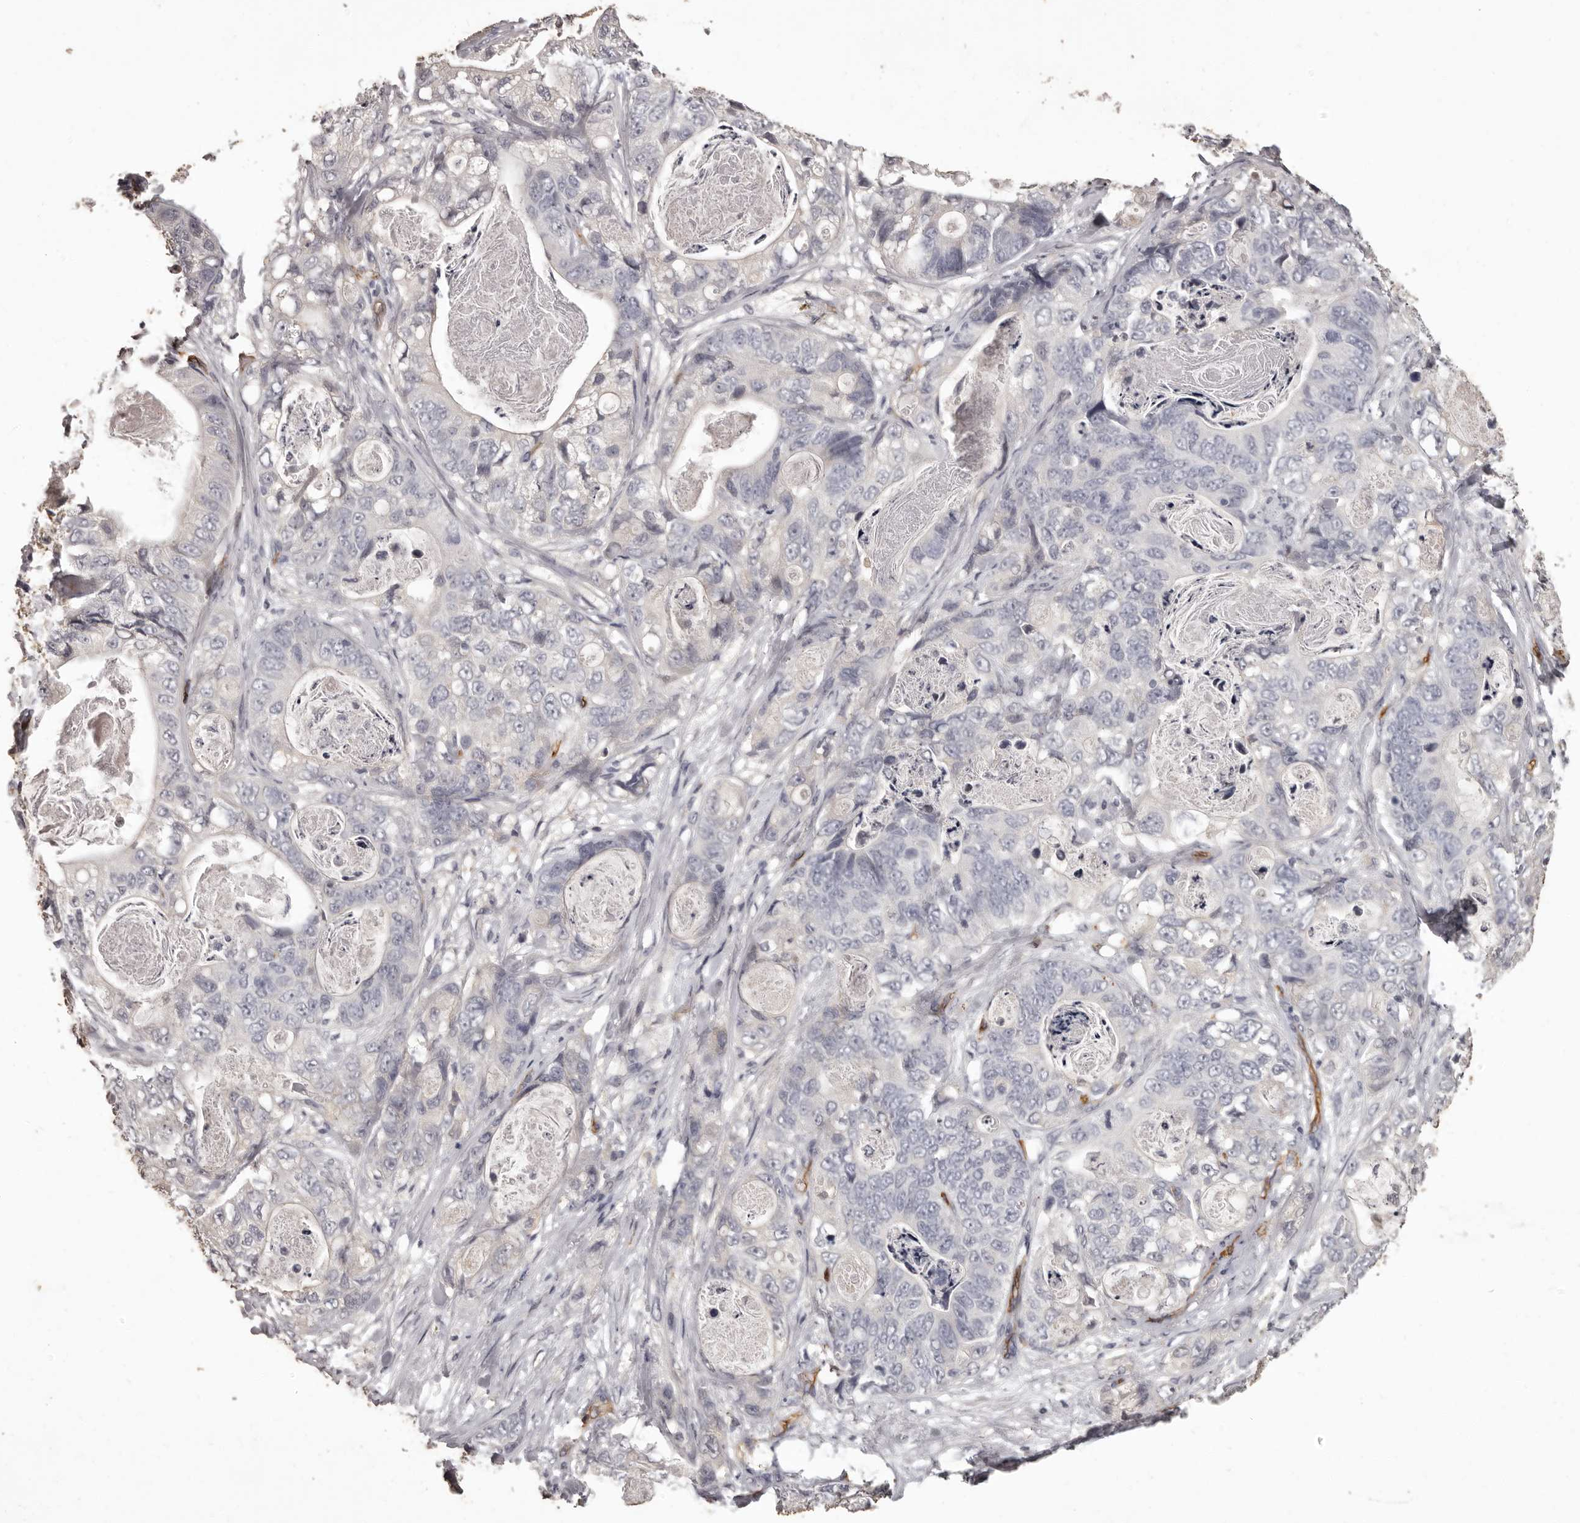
{"staining": {"intensity": "negative", "quantity": "none", "location": "none"}, "tissue": "stomach cancer", "cell_type": "Tumor cells", "image_type": "cancer", "snomed": [{"axis": "morphology", "description": "Normal tissue, NOS"}, {"axis": "morphology", "description": "Adenocarcinoma, NOS"}, {"axis": "topography", "description": "Stomach"}], "caption": "The image displays no staining of tumor cells in stomach cancer. (DAB immunohistochemistry (IHC) visualized using brightfield microscopy, high magnification).", "gene": "GPR78", "patient": {"sex": "female", "age": 89}}